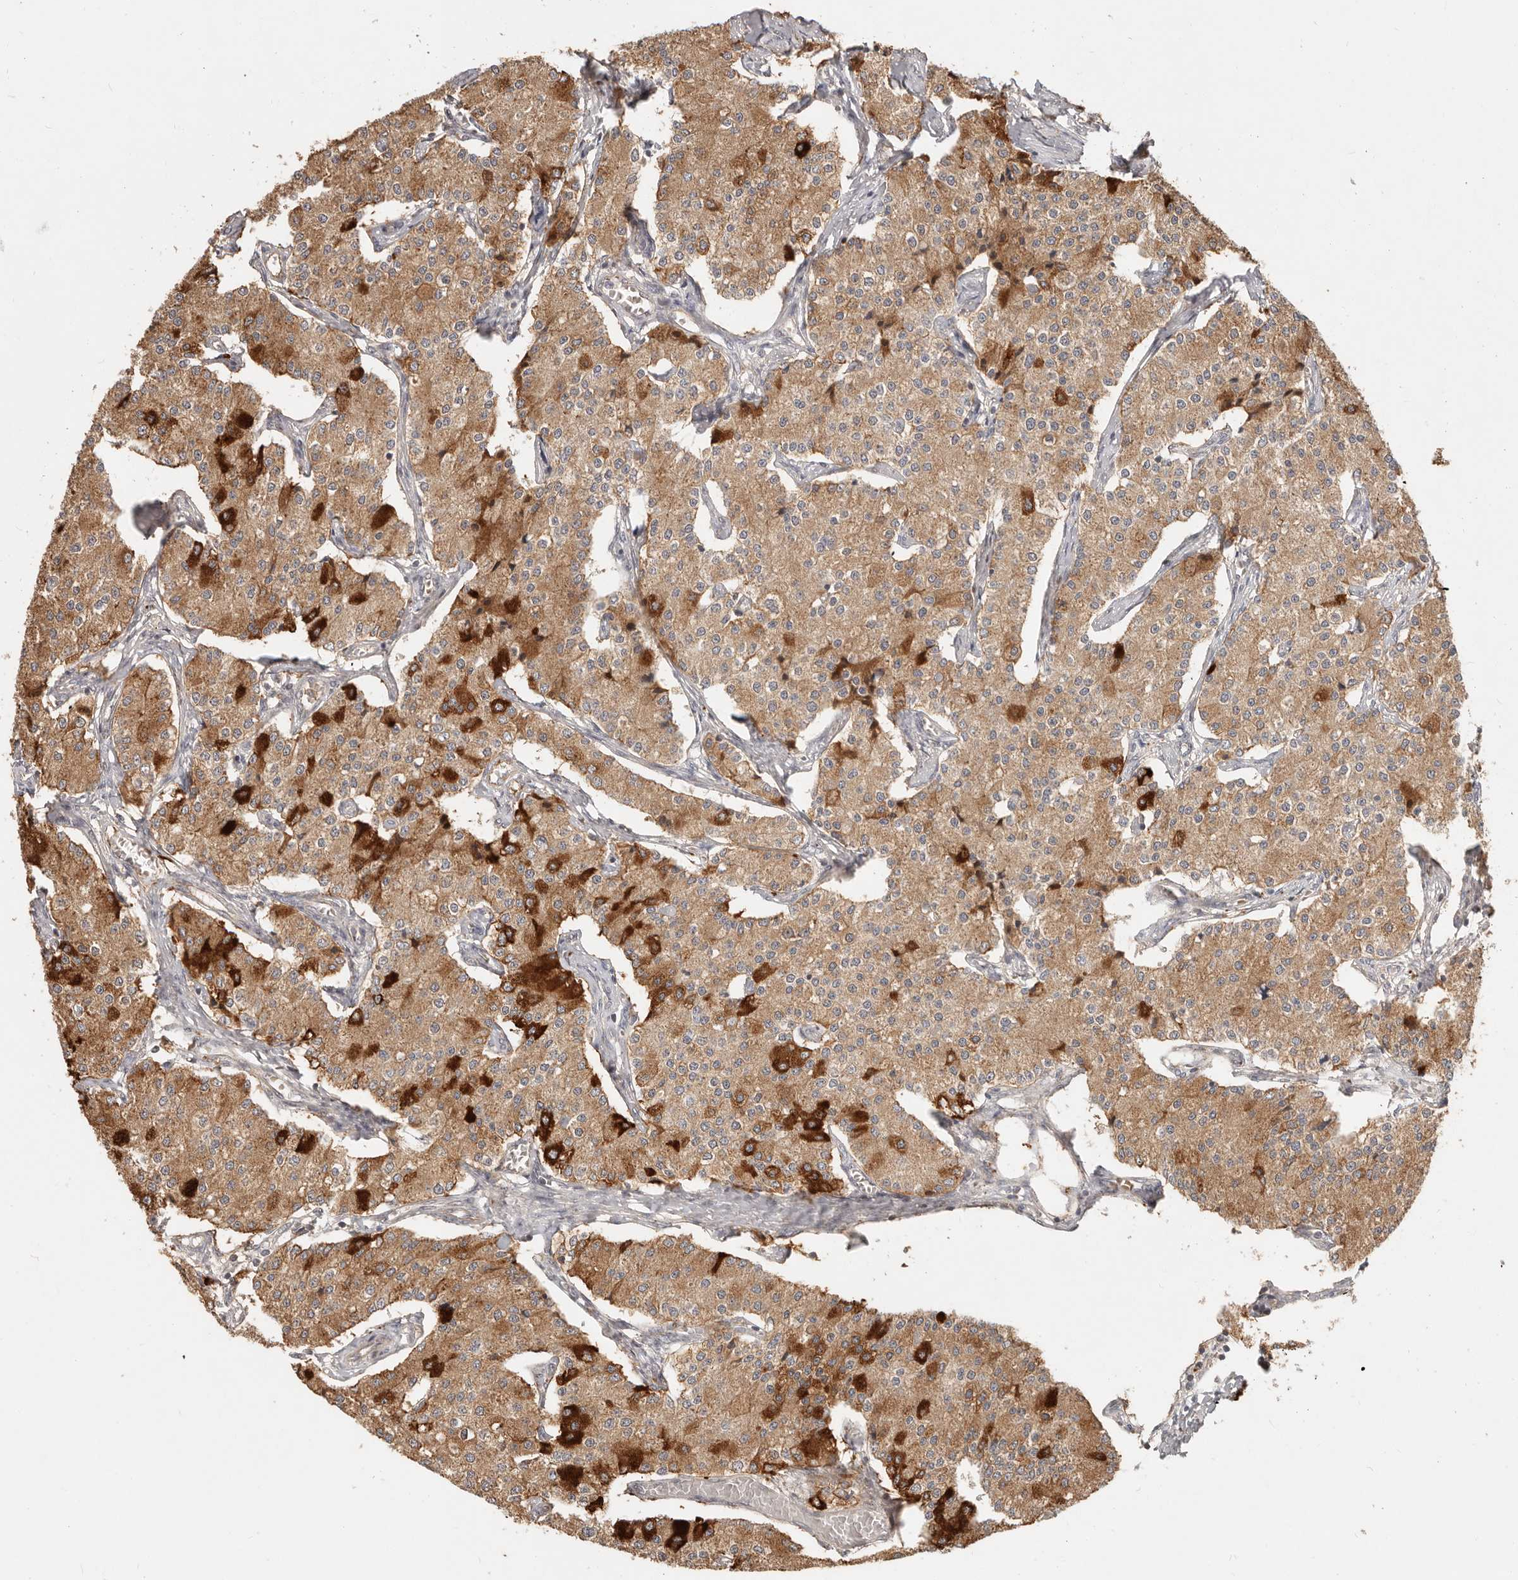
{"staining": {"intensity": "strong", "quantity": ">75%", "location": "cytoplasmic/membranous"}, "tissue": "carcinoid", "cell_type": "Tumor cells", "image_type": "cancer", "snomed": [{"axis": "morphology", "description": "Carcinoid, malignant, NOS"}, {"axis": "topography", "description": "Colon"}], "caption": "Carcinoid (malignant) tissue displays strong cytoplasmic/membranous positivity in about >75% of tumor cells", "gene": "MTFR2", "patient": {"sex": "female", "age": 52}}